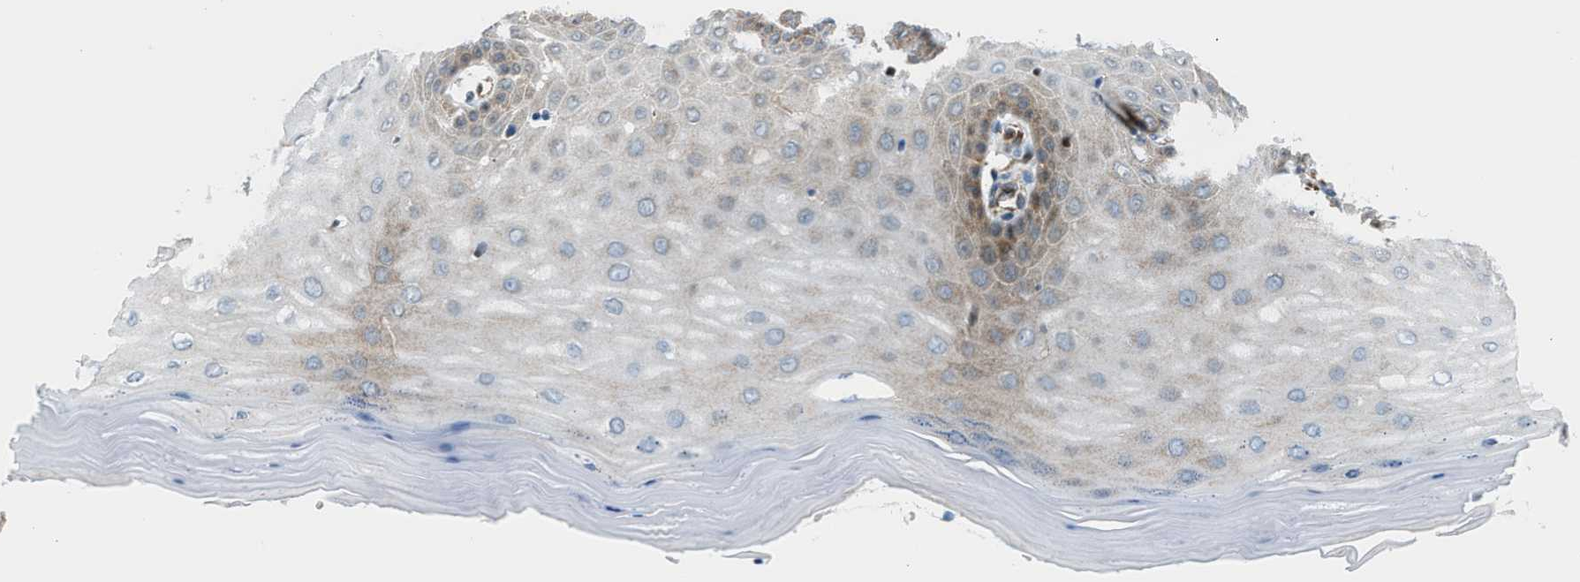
{"staining": {"intensity": "moderate", "quantity": ">75%", "location": "cytoplasmic/membranous,nuclear"}, "tissue": "cervix", "cell_type": "Glandular cells", "image_type": "normal", "snomed": [{"axis": "morphology", "description": "Normal tissue, NOS"}, {"axis": "topography", "description": "Cervix"}], "caption": "DAB (3,3'-diaminobenzidine) immunohistochemical staining of benign cervix exhibits moderate cytoplasmic/membranous,nuclear protein staining in about >75% of glandular cells. Immunohistochemistry (ihc) stains the protein in brown and the nuclei are stained blue.", "gene": "YWHAE", "patient": {"sex": "female", "age": 55}}